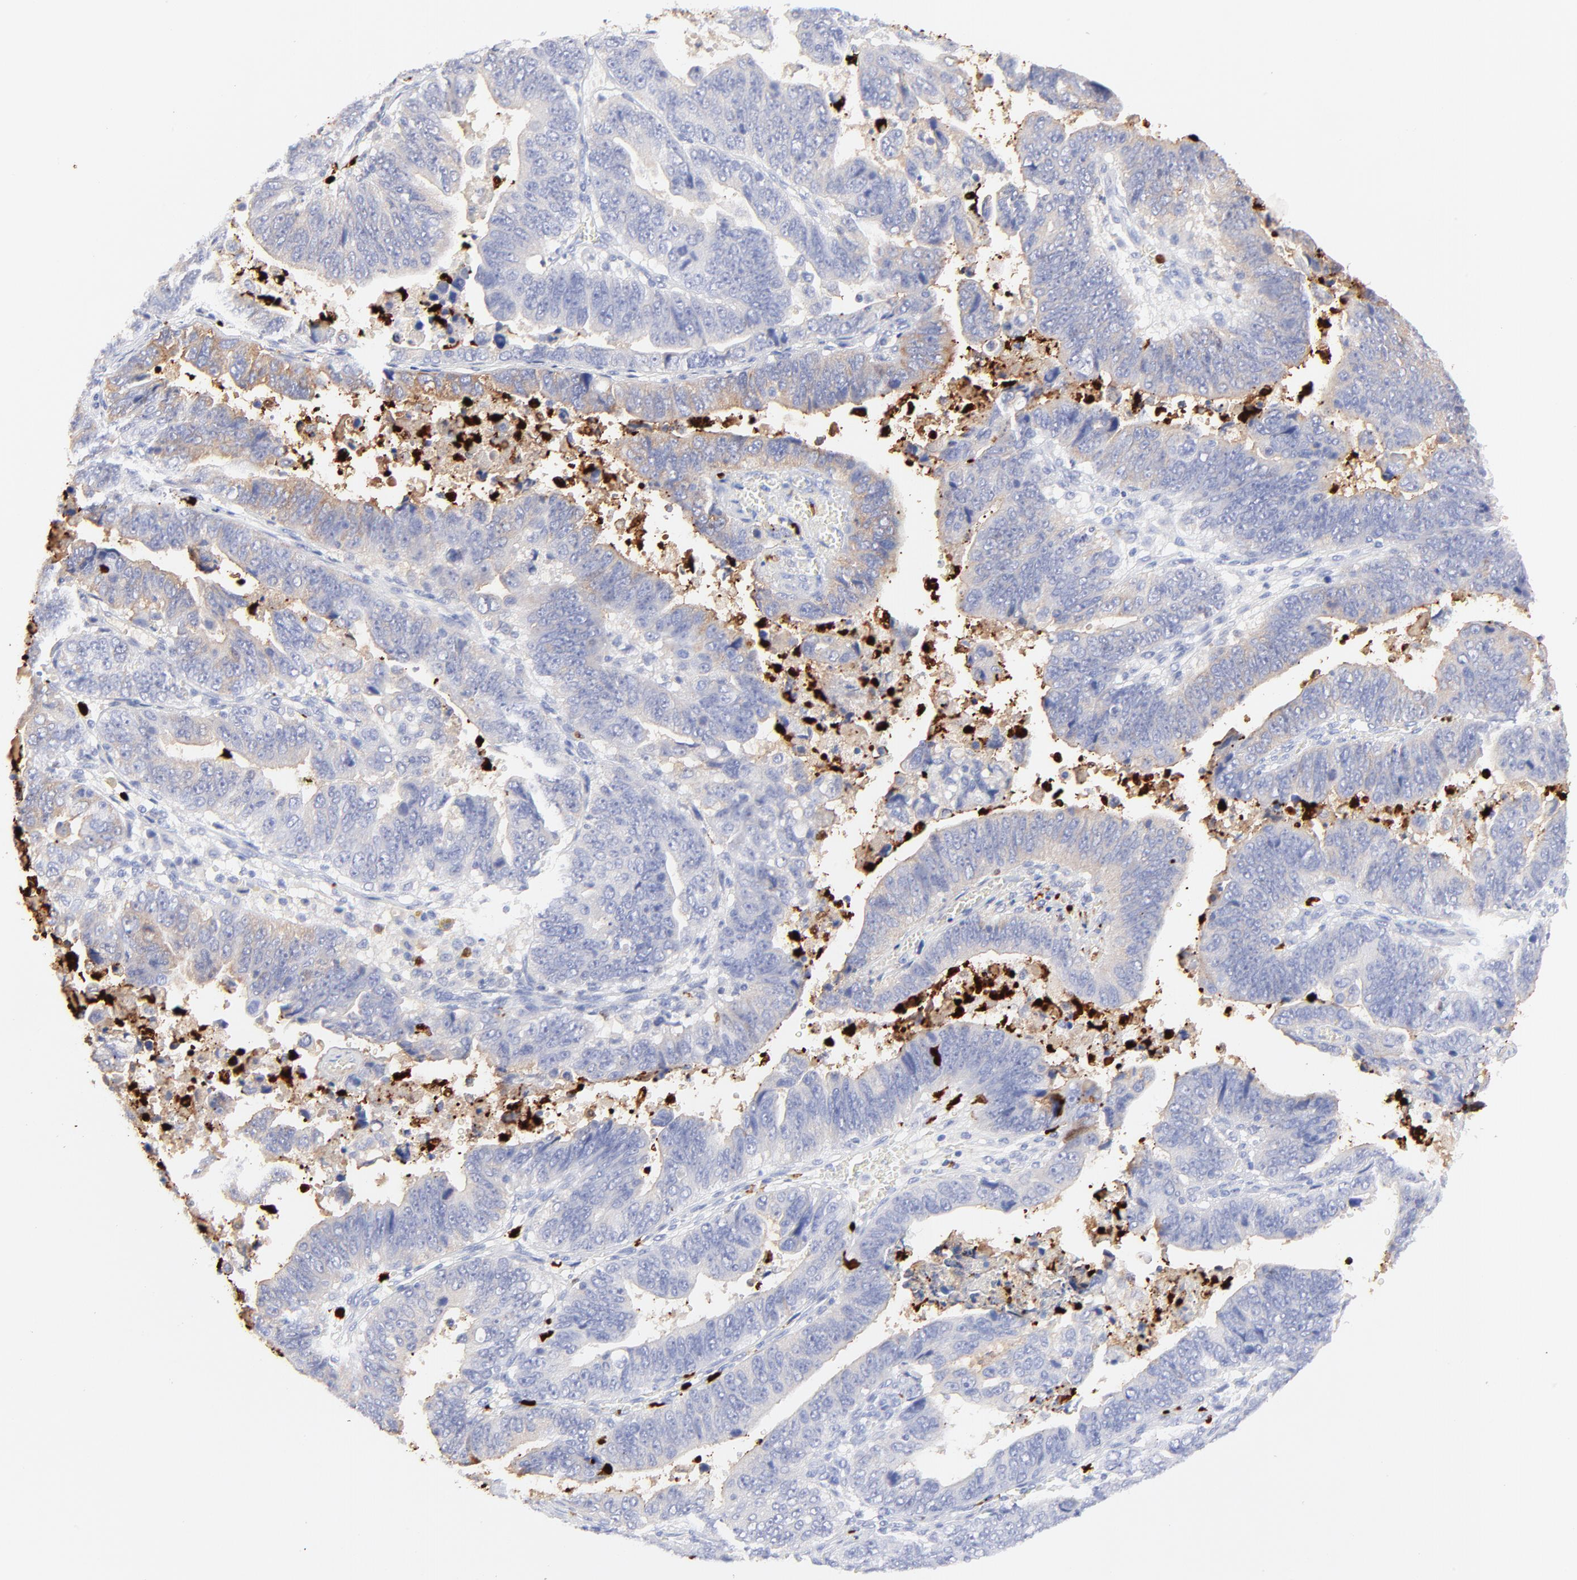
{"staining": {"intensity": "negative", "quantity": "none", "location": "none"}, "tissue": "stomach cancer", "cell_type": "Tumor cells", "image_type": "cancer", "snomed": [{"axis": "morphology", "description": "Adenocarcinoma, NOS"}, {"axis": "topography", "description": "Stomach, upper"}], "caption": "High magnification brightfield microscopy of stomach cancer stained with DAB (3,3'-diaminobenzidine) (brown) and counterstained with hematoxylin (blue): tumor cells show no significant staining. (DAB immunohistochemistry visualized using brightfield microscopy, high magnification).", "gene": "S100A12", "patient": {"sex": "female", "age": 50}}